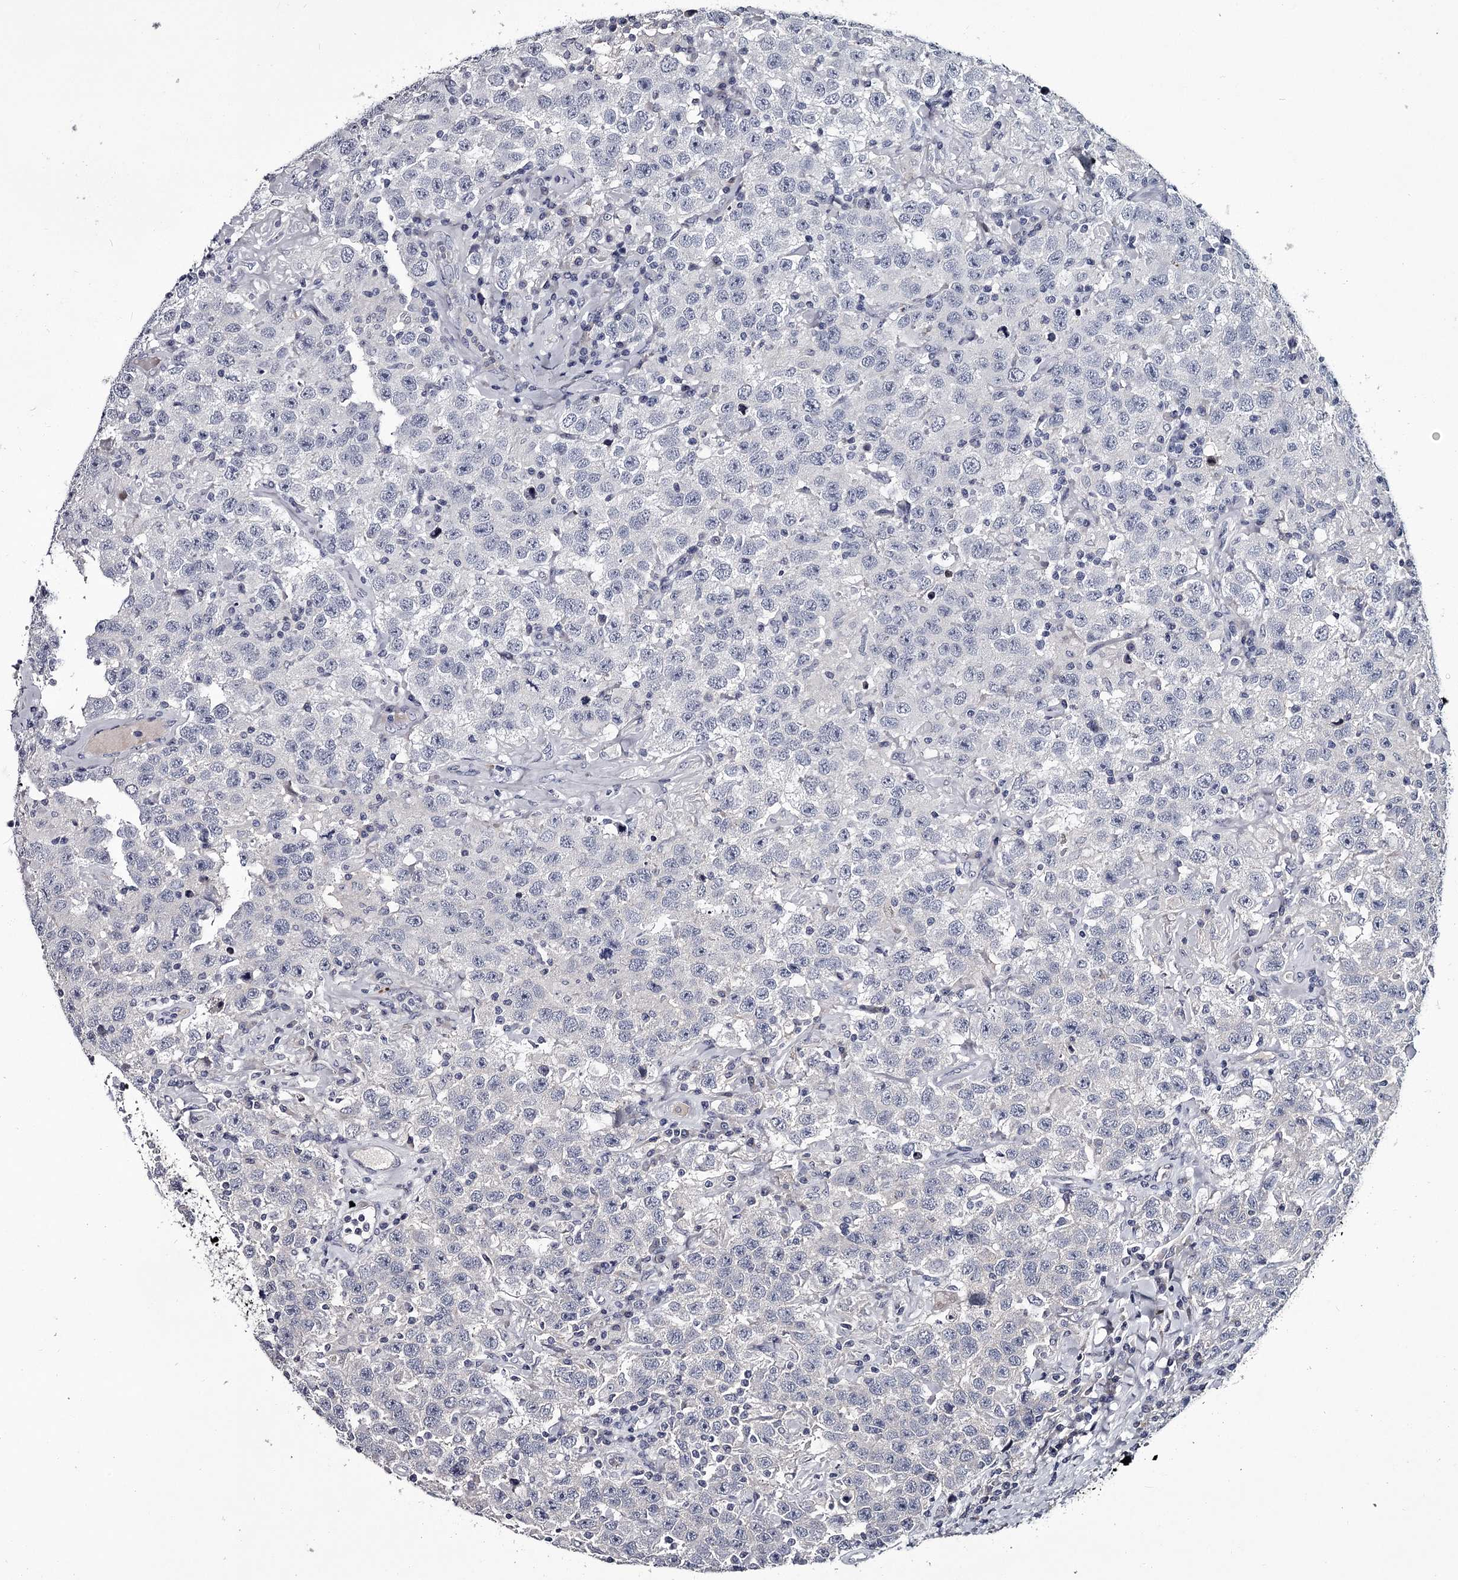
{"staining": {"intensity": "negative", "quantity": "none", "location": "none"}, "tissue": "testis cancer", "cell_type": "Tumor cells", "image_type": "cancer", "snomed": [{"axis": "morphology", "description": "Seminoma, NOS"}, {"axis": "topography", "description": "Testis"}], "caption": "Testis cancer (seminoma) was stained to show a protein in brown. There is no significant positivity in tumor cells.", "gene": "DAO", "patient": {"sex": "male", "age": 41}}